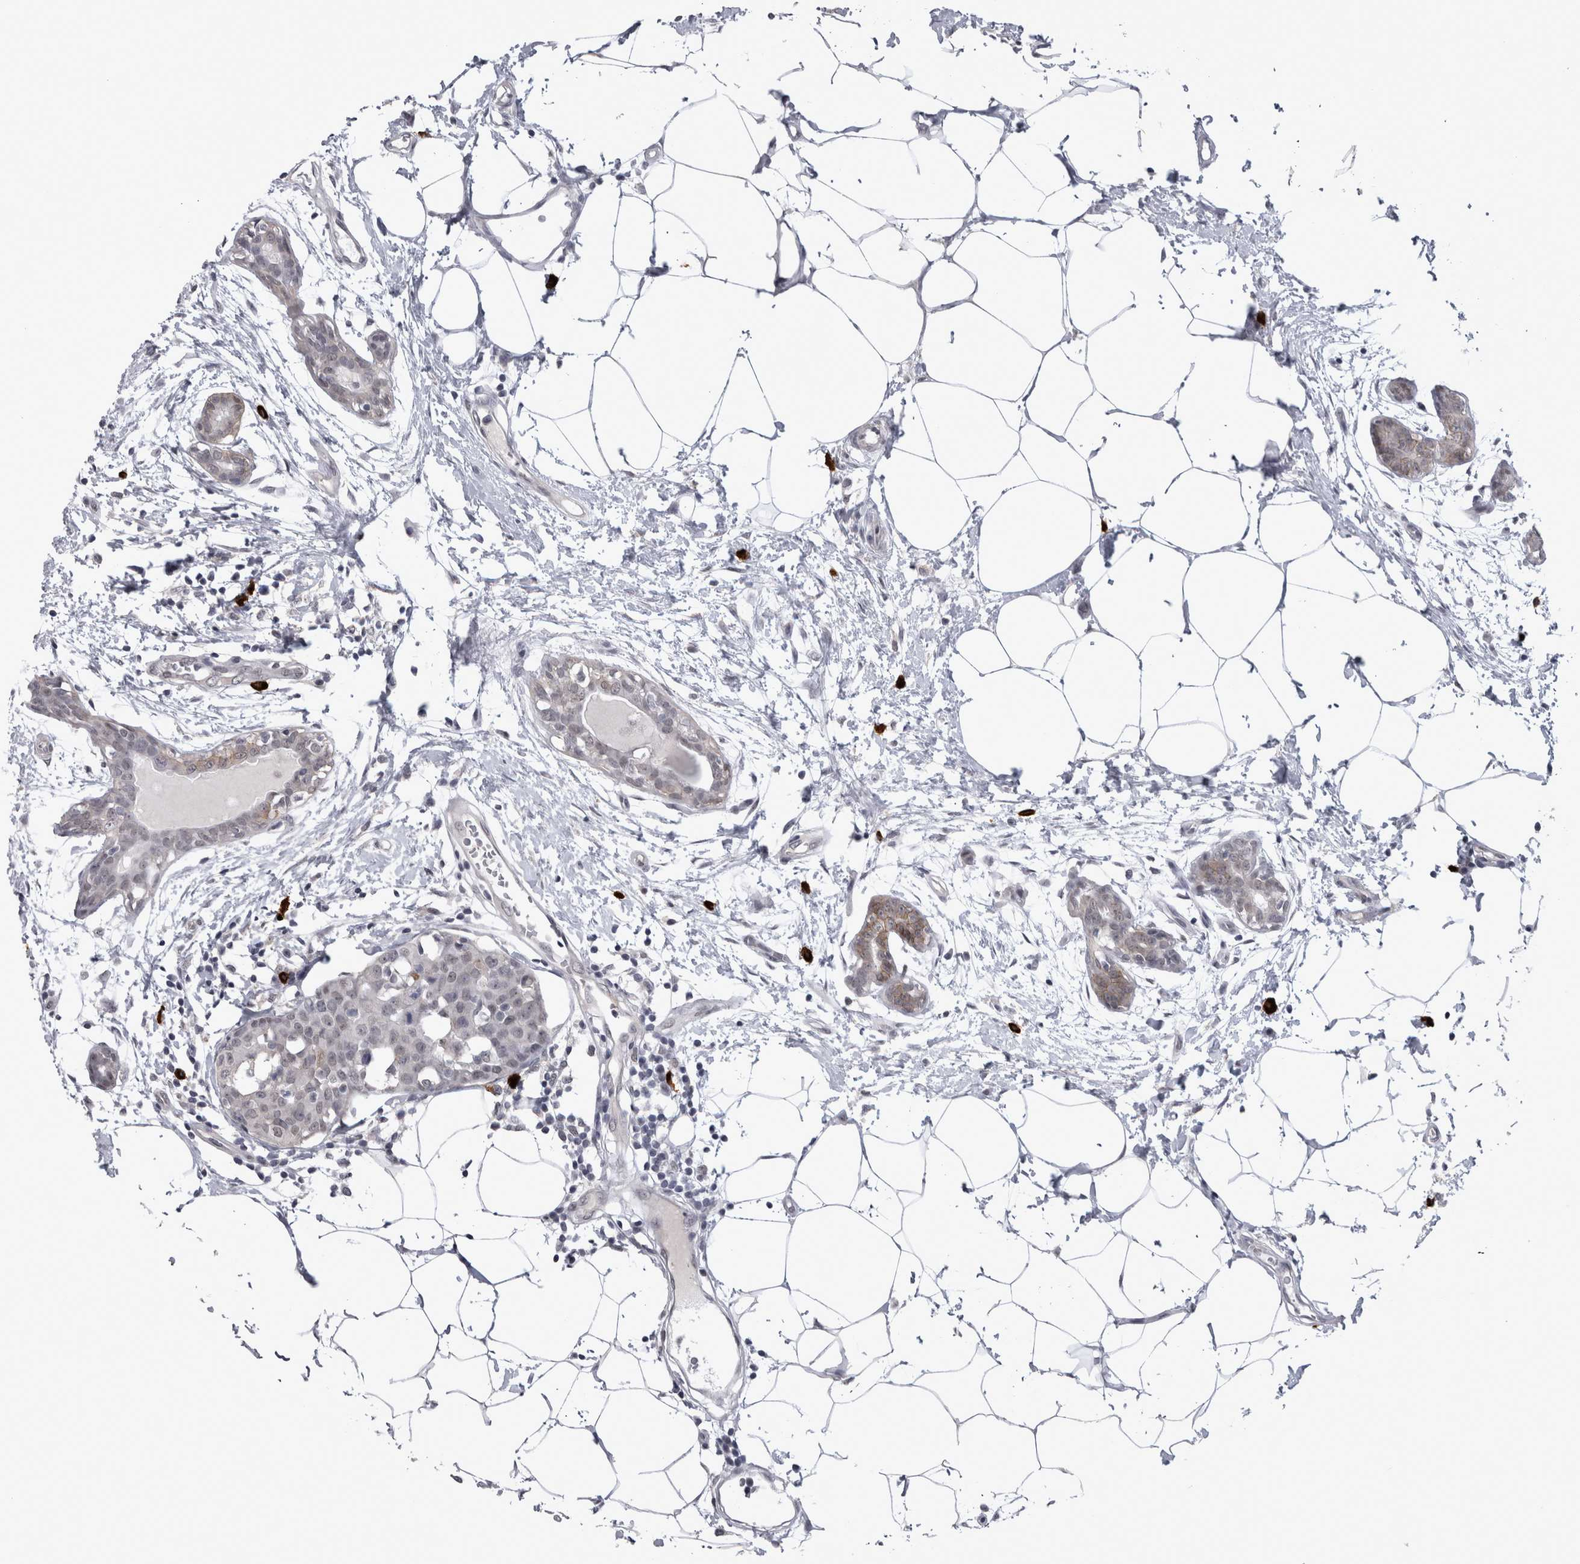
{"staining": {"intensity": "weak", "quantity": "<25%", "location": "nuclear"}, "tissue": "breast cancer", "cell_type": "Tumor cells", "image_type": "cancer", "snomed": [{"axis": "morphology", "description": "Normal tissue, NOS"}, {"axis": "morphology", "description": "Duct carcinoma"}, {"axis": "topography", "description": "Breast"}], "caption": "A photomicrograph of human breast cancer (infiltrating ductal carcinoma) is negative for staining in tumor cells. The staining was performed using DAB to visualize the protein expression in brown, while the nuclei were stained in blue with hematoxylin (Magnification: 20x).", "gene": "PEBP4", "patient": {"sex": "female", "age": 37}}